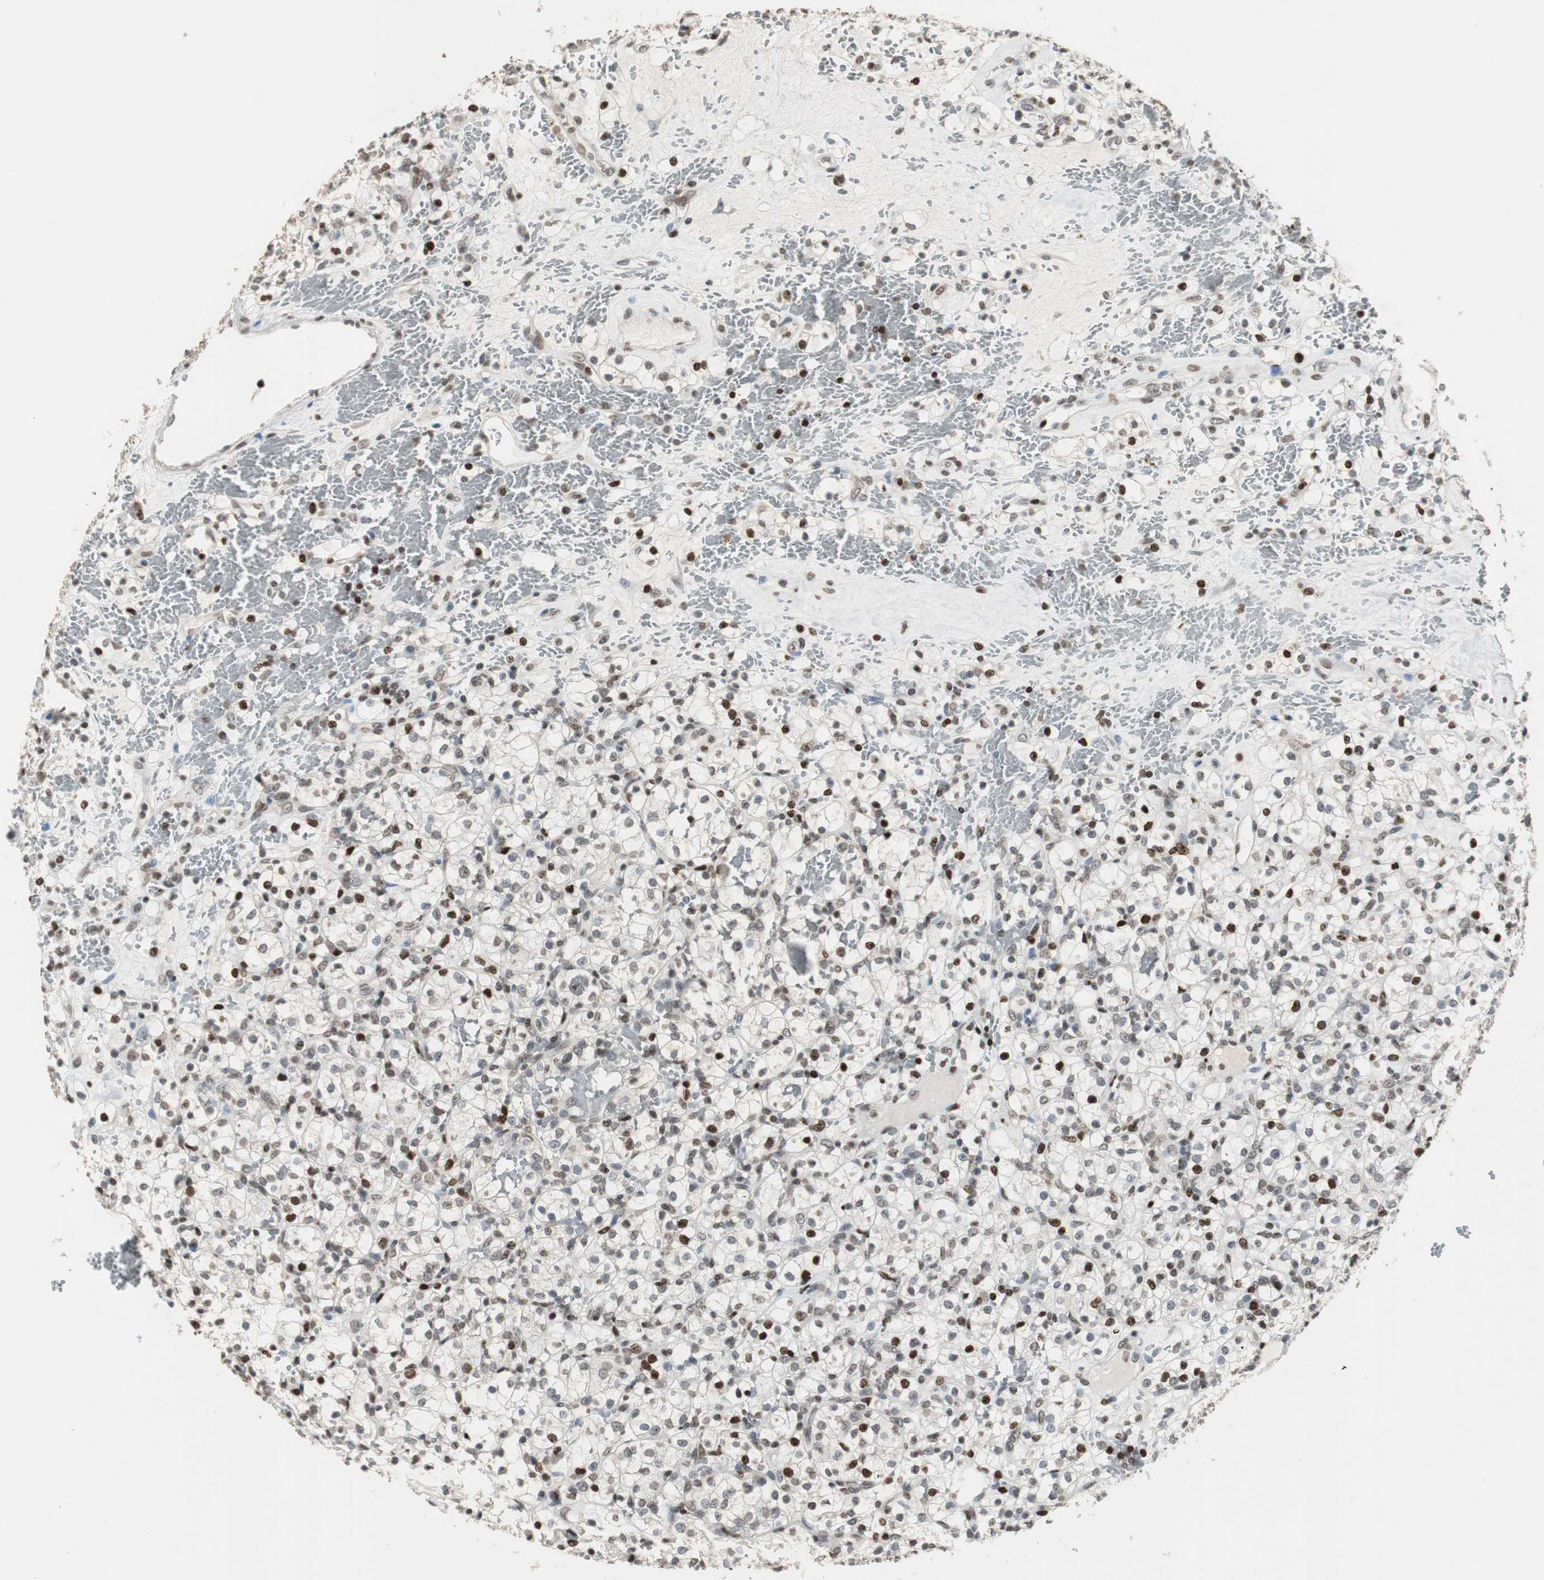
{"staining": {"intensity": "moderate", "quantity": ">75%", "location": "nuclear"}, "tissue": "renal cancer", "cell_type": "Tumor cells", "image_type": "cancer", "snomed": [{"axis": "morphology", "description": "Adenocarcinoma, NOS"}, {"axis": "topography", "description": "Kidney"}], "caption": "IHC micrograph of renal cancer stained for a protein (brown), which reveals medium levels of moderate nuclear expression in approximately >75% of tumor cells.", "gene": "PAXIP1", "patient": {"sex": "female", "age": 60}}